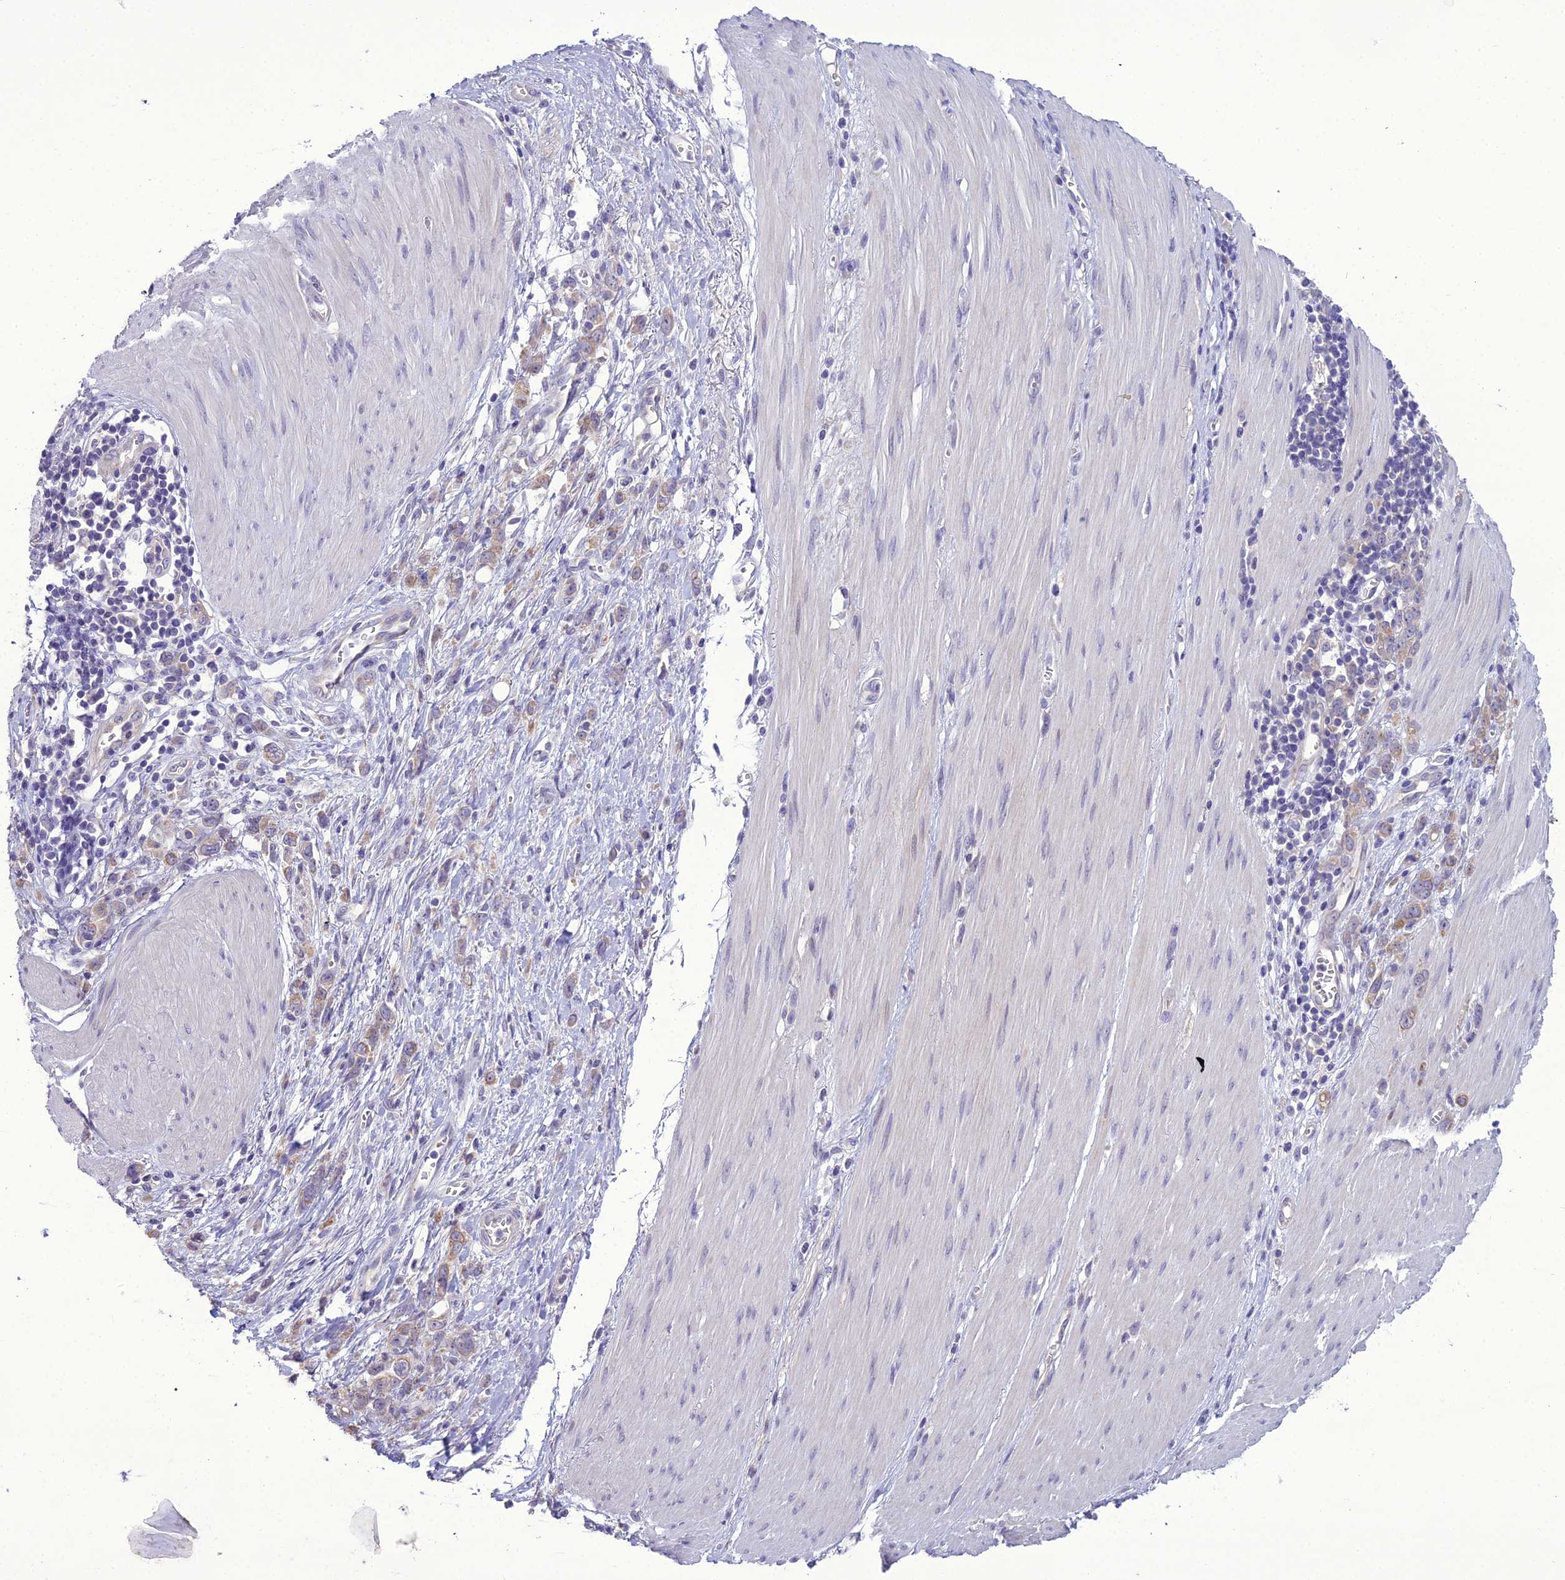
{"staining": {"intensity": "weak", "quantity": "25%-75%", "location": "cytoplasmic/membranous"}, "tissue": "stomach cancer", "cell_type": "Tumor cells", "image_type": "cancer", "snomed": [{"axis": "morphology", "description": "Adenocarcinoma, NOS"}, {"axis": "topography", "description": "Stomach"}], "caption": "An IHC micrograph of tumor tissue is shown. Protein staining in brown shows weak cytoplasmic/membranous positivity in adenocarcinoma (stomach) within tumor cells.", "gene": "SCRT1", "patient": {"sex": "female", "age": 76}}